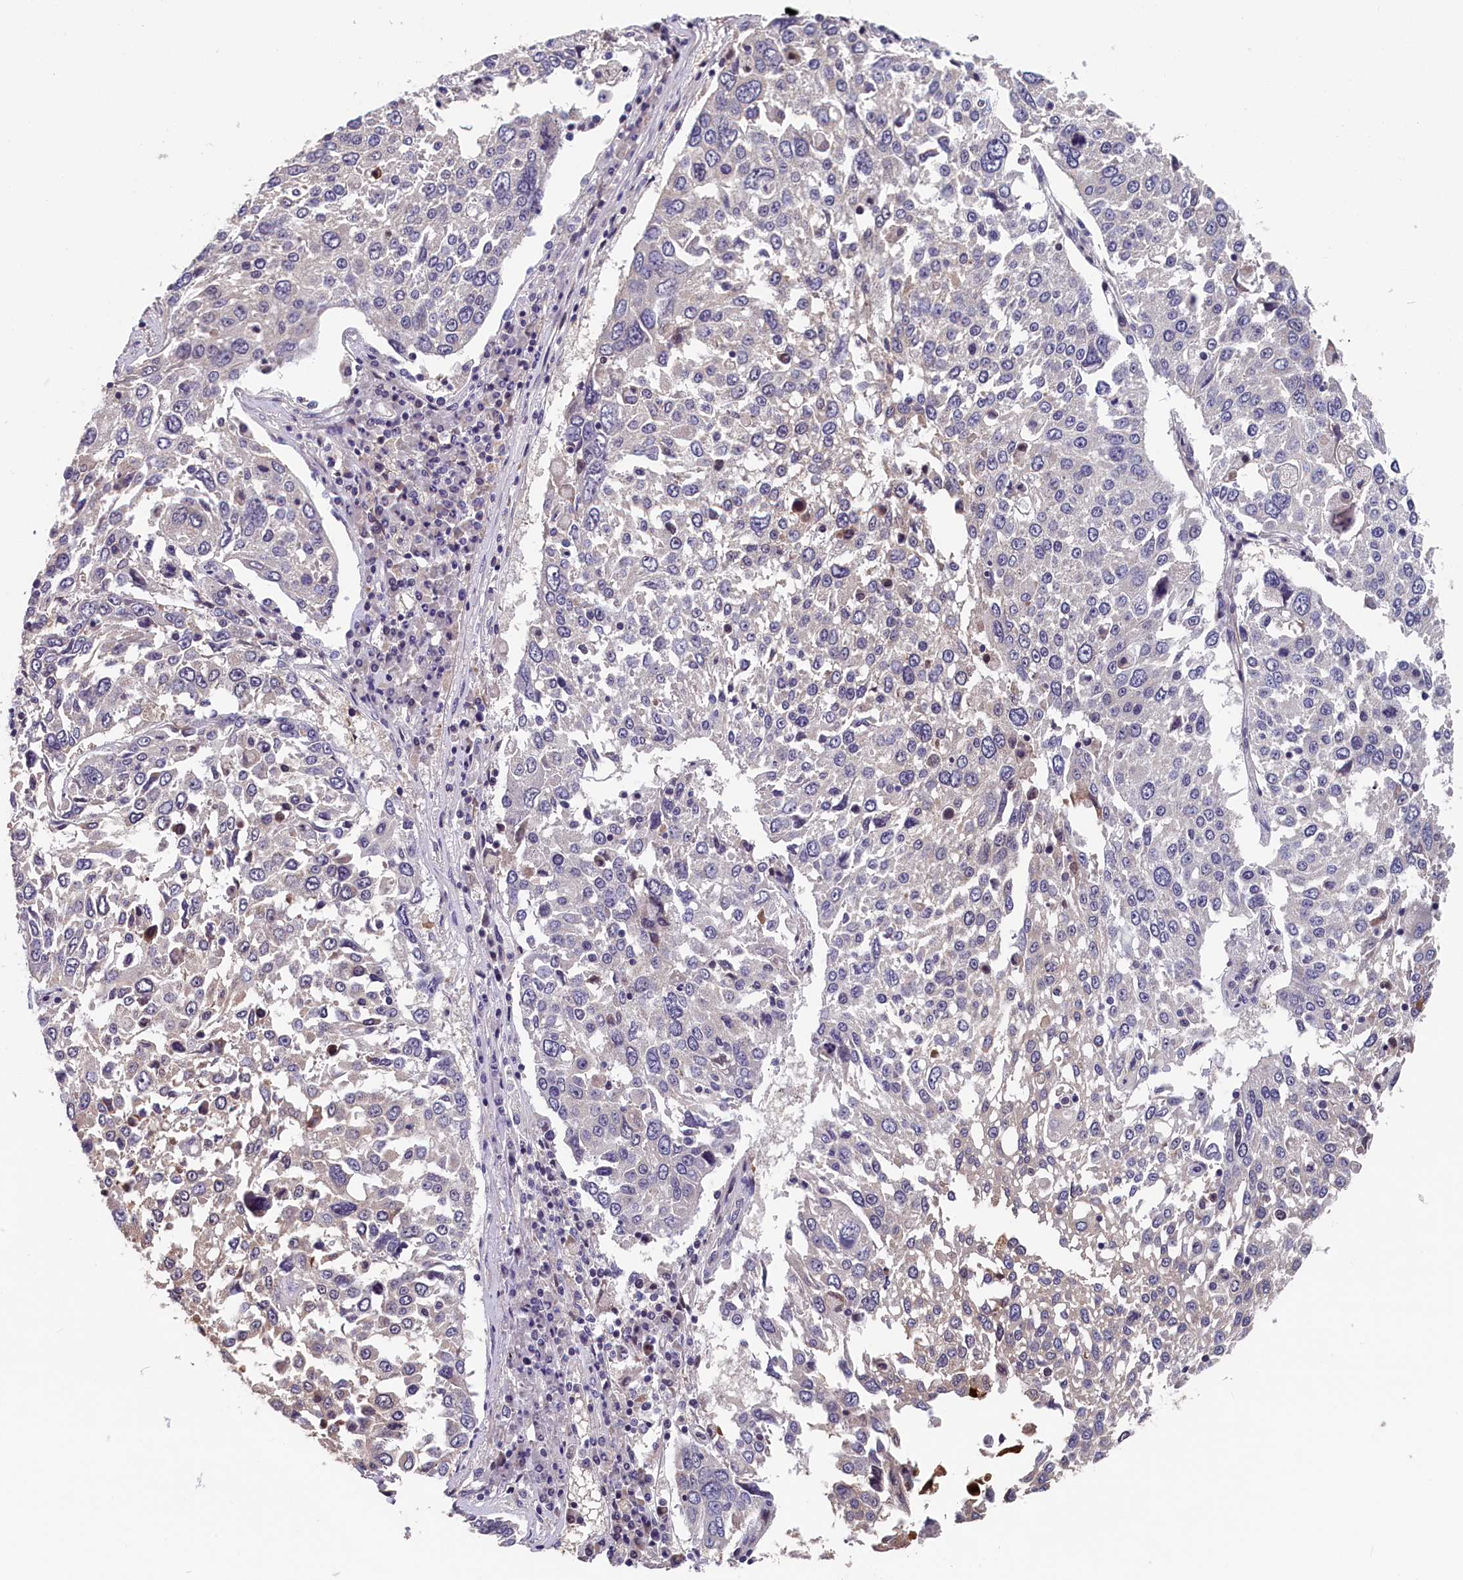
{"staining": {"intensity": "negative", "quantity": "none", "location": "none"}, "tissue": "lung cancer", "cell_type": "Tumor cells", "image_type": "cancer", "snomed": [{"axis": "morphology", "description": "Squamous cell carcinoma, NOS"}, {"axis": "topography", "description": "Lung"}], "caption": "An IHC photomicrograph of squamous cell carcinoma (lung) is shown. There is no staining in tumor cells of squamous cell carcinoma (lung).", "gene": "TMEM116", "patient": {"sex": "male", "age": 65}}